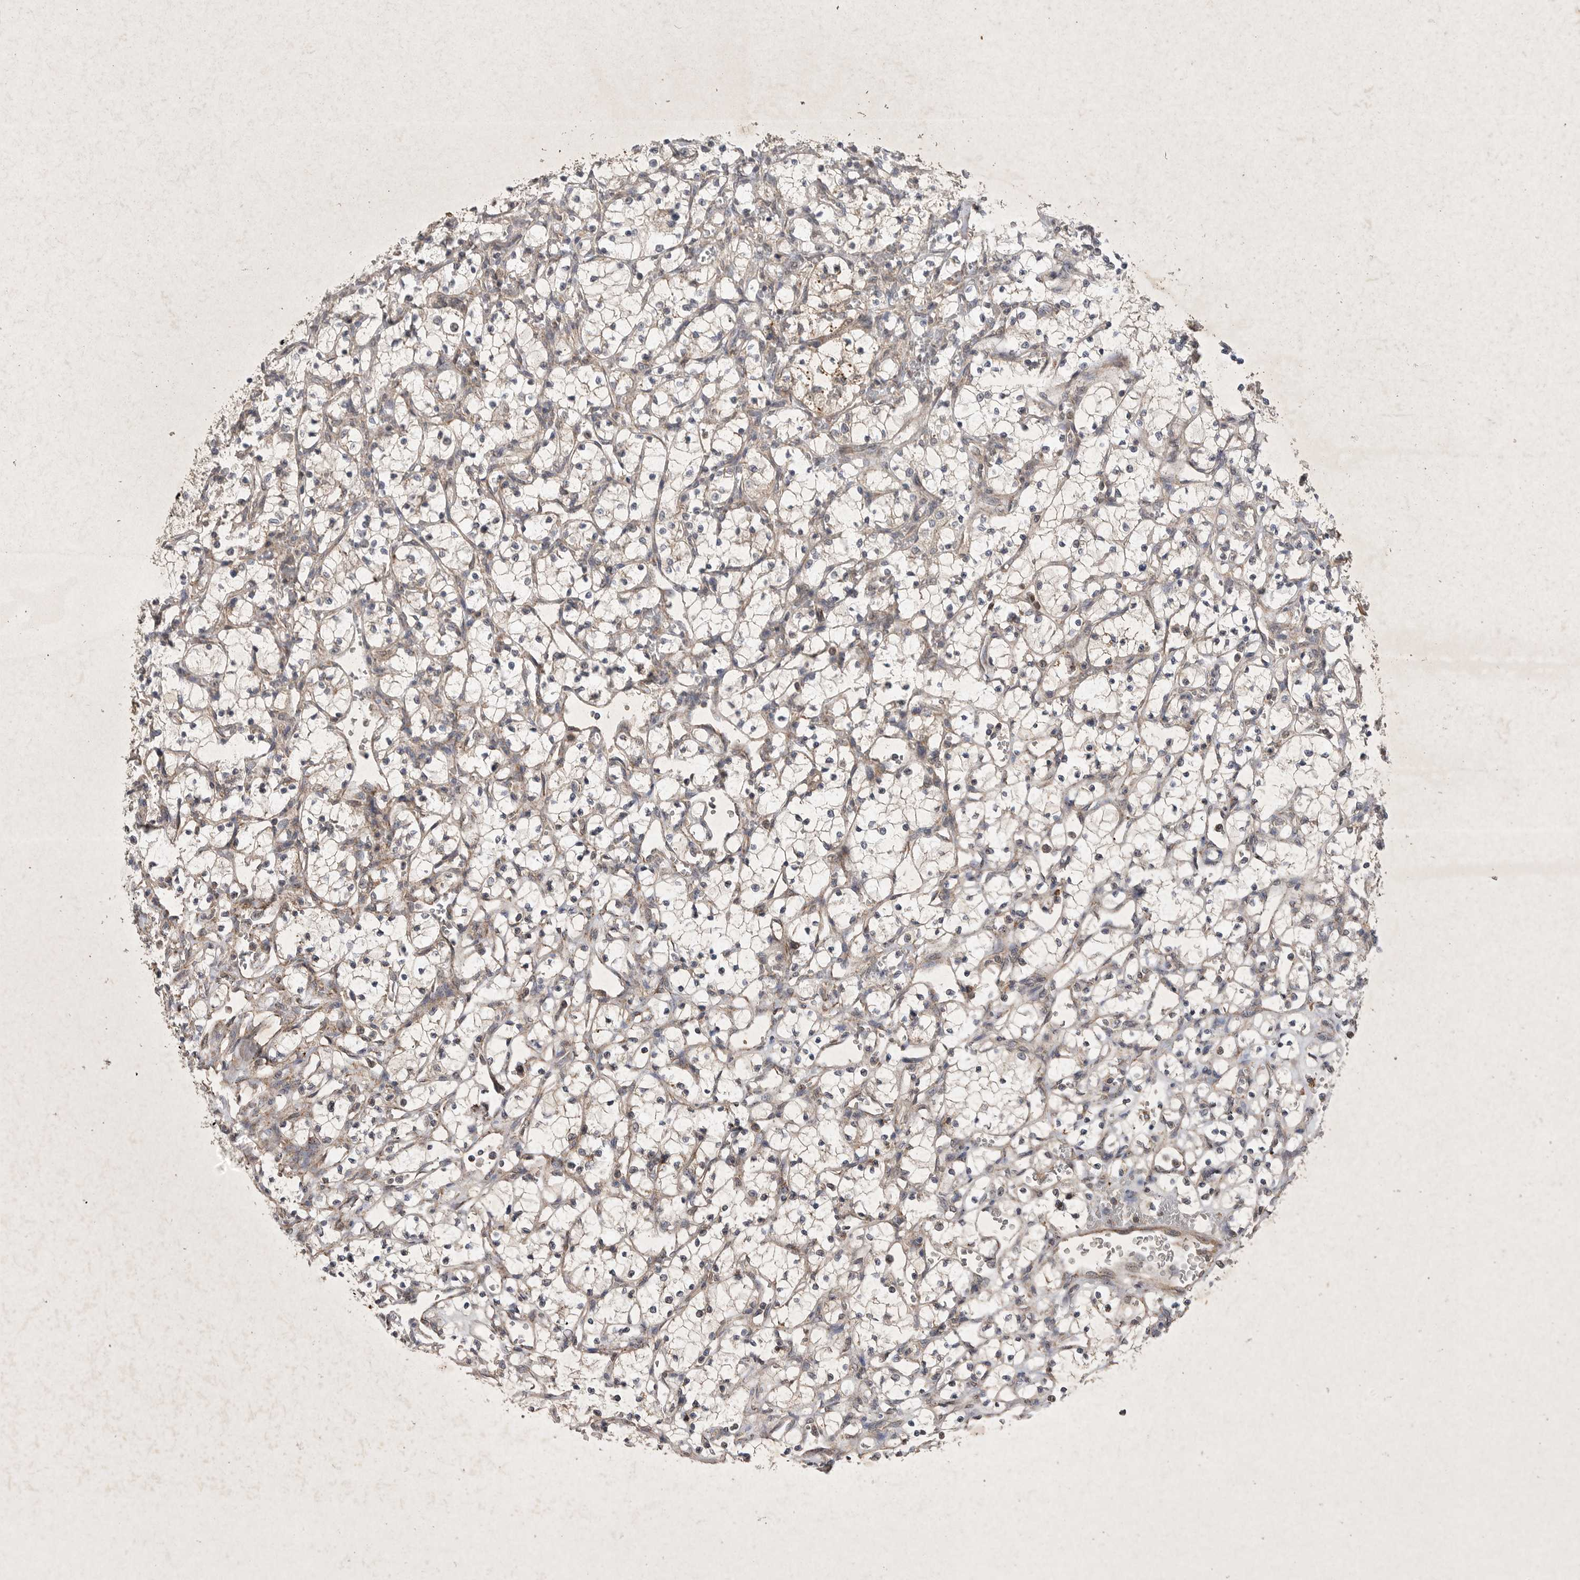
{"staining": {"intensity": "negative", "quantity": "none", "location": "none"}, "tissue": "renal cancer", "cell_type": "Tumor cells", "image_type": "cancer", "snomed": [{"axis": "morphology", "description": "Adenocarcinoma, NOS"}, {"axis": "topography", "description": "Kidney"}], "caption": "IHC of renal adenocarcinoma shows no expression in tumor cells.", "gene": "DDR1", "patient": {"sex": "female", "age": 69}}